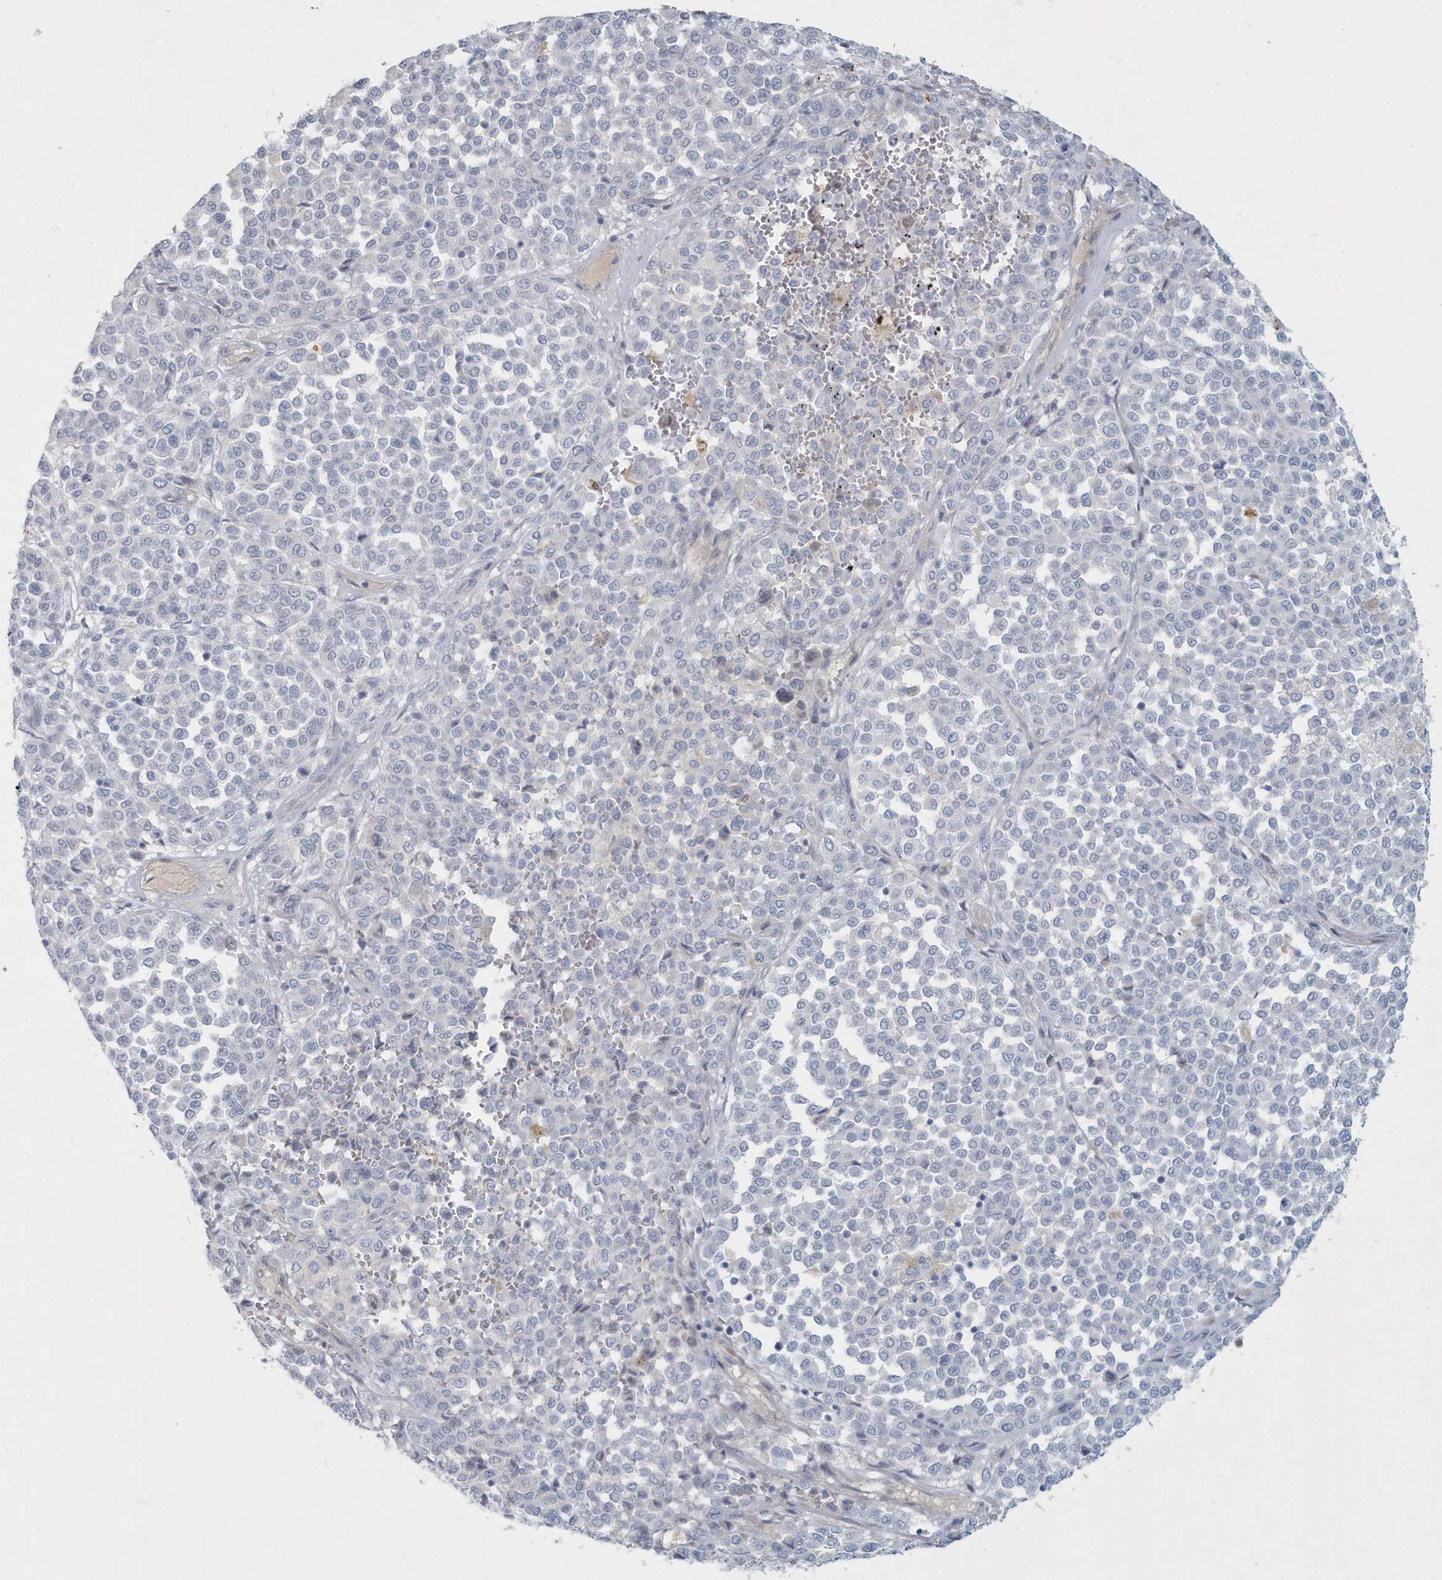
{"staining": {"intensity": "negative", "quantity": "none", "location": "none"}, "tissue": "melanoma", "cell_type": "Tumor cells", "image_type": "cancer", "snomed": [{"axis": "morphology", "description": "Malignant melanoma, Metastatic site"}, {"axis": "topography", "description": "Pancreas"}], "caption": "Immunohistochemistry (IHC) histopathology image of neoplastic tissue: human malignant melanoma (metastatic site) stained with DAB shows no significant protein positivity in tumor cells. (DAB immunohistochemistry, high magnification).", "gene": "MYOT", "patient": {"sex": "female", "age": 30}}